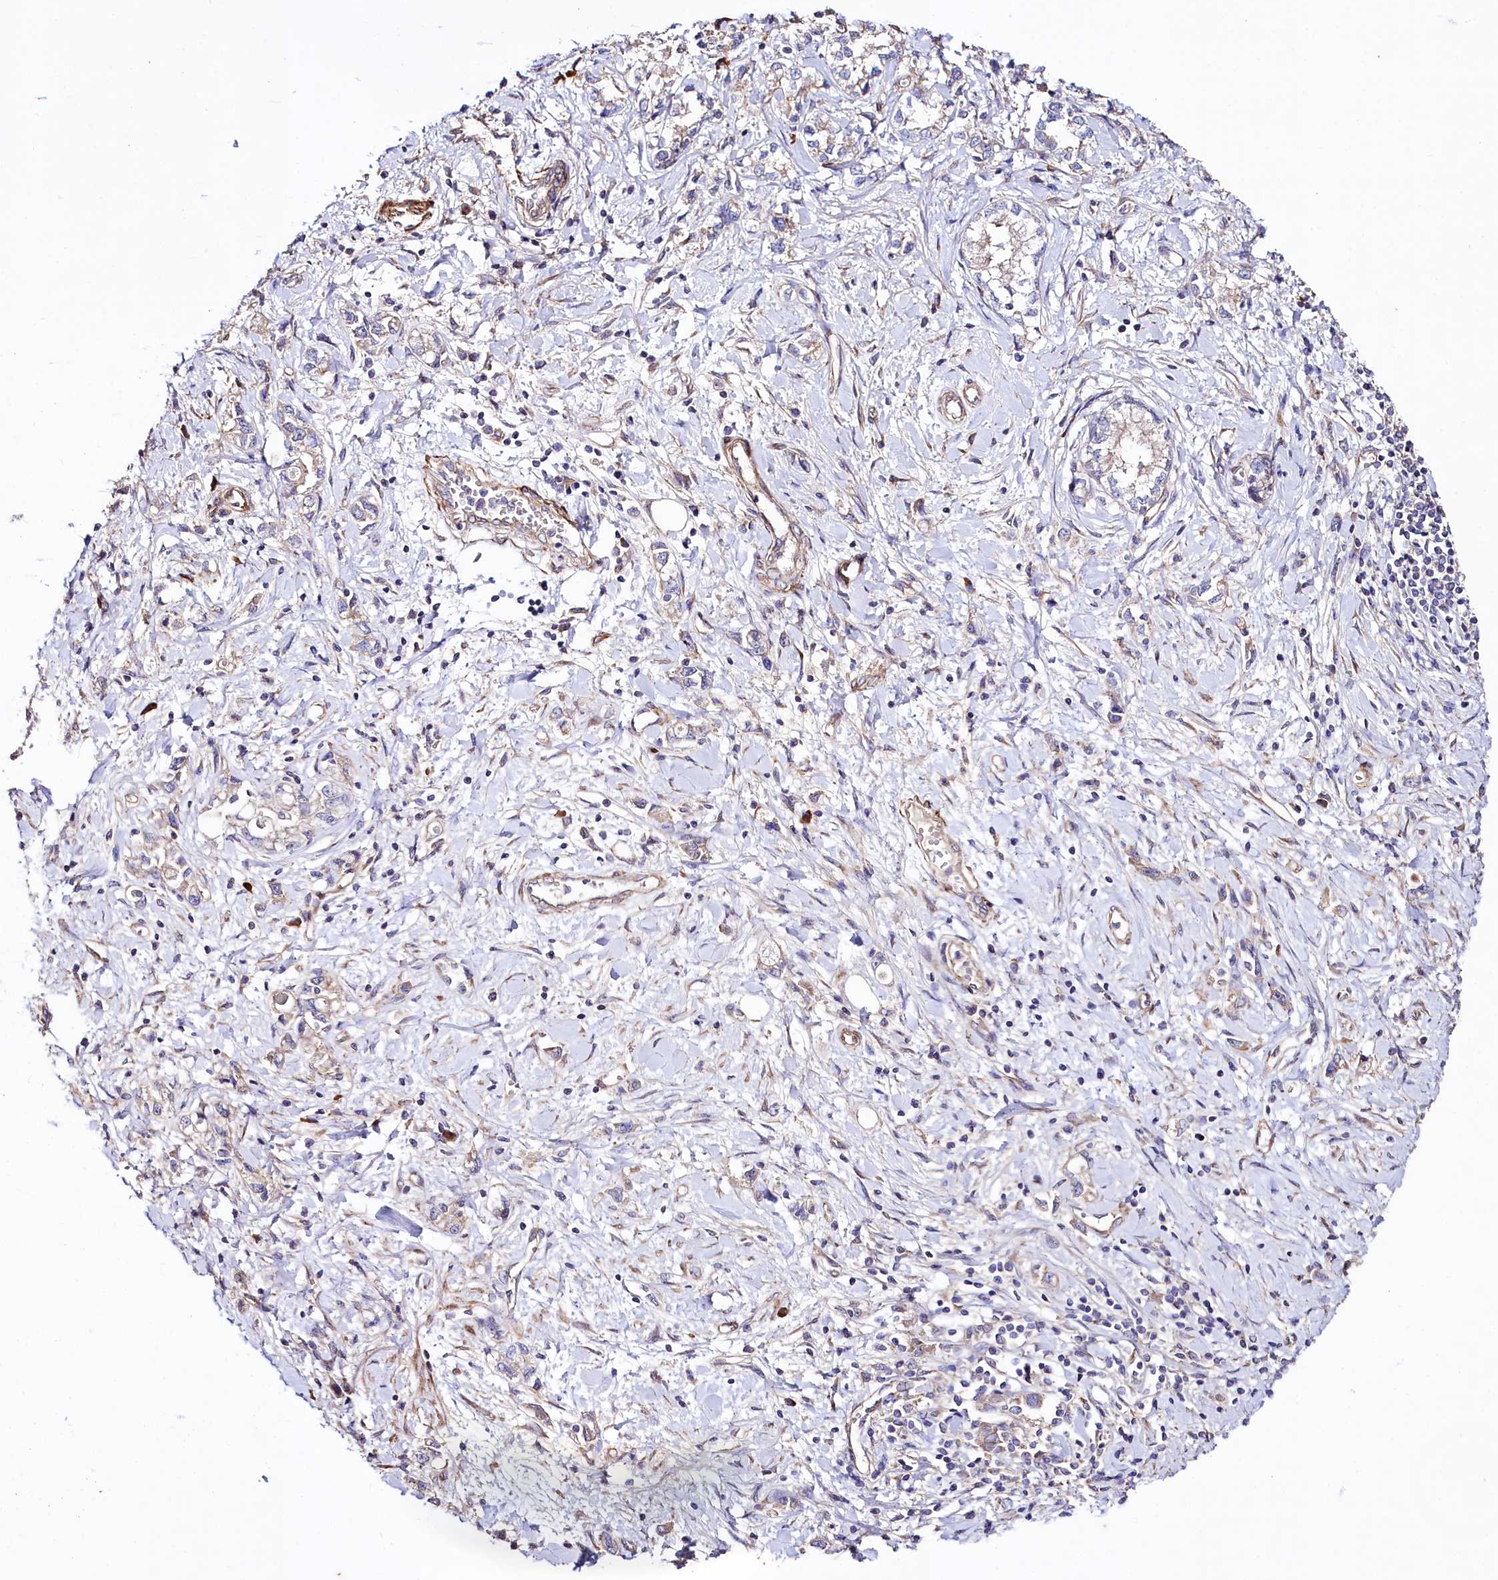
{"staining": {"intensity": "negative", "quantity": "none", "location": "none"}, "tissue": "stomach cancer", "cell_type": "Tumor cells", "image_type": "cancer", "snomed": [{"axis": "morphology", "description": "Adenocarcinoma, NOS"}, {"axis": "topography", "description": "Stomach"}], "caption": "Protein analysis of stomach cancer (adenocarcinoma) demonstrates no significant positivity in tumor cells. (DAB immunohistochemistry (IHC), high magnification).", "gene": "SPATS2", "patient": {"sex": "female", "age": 76}}